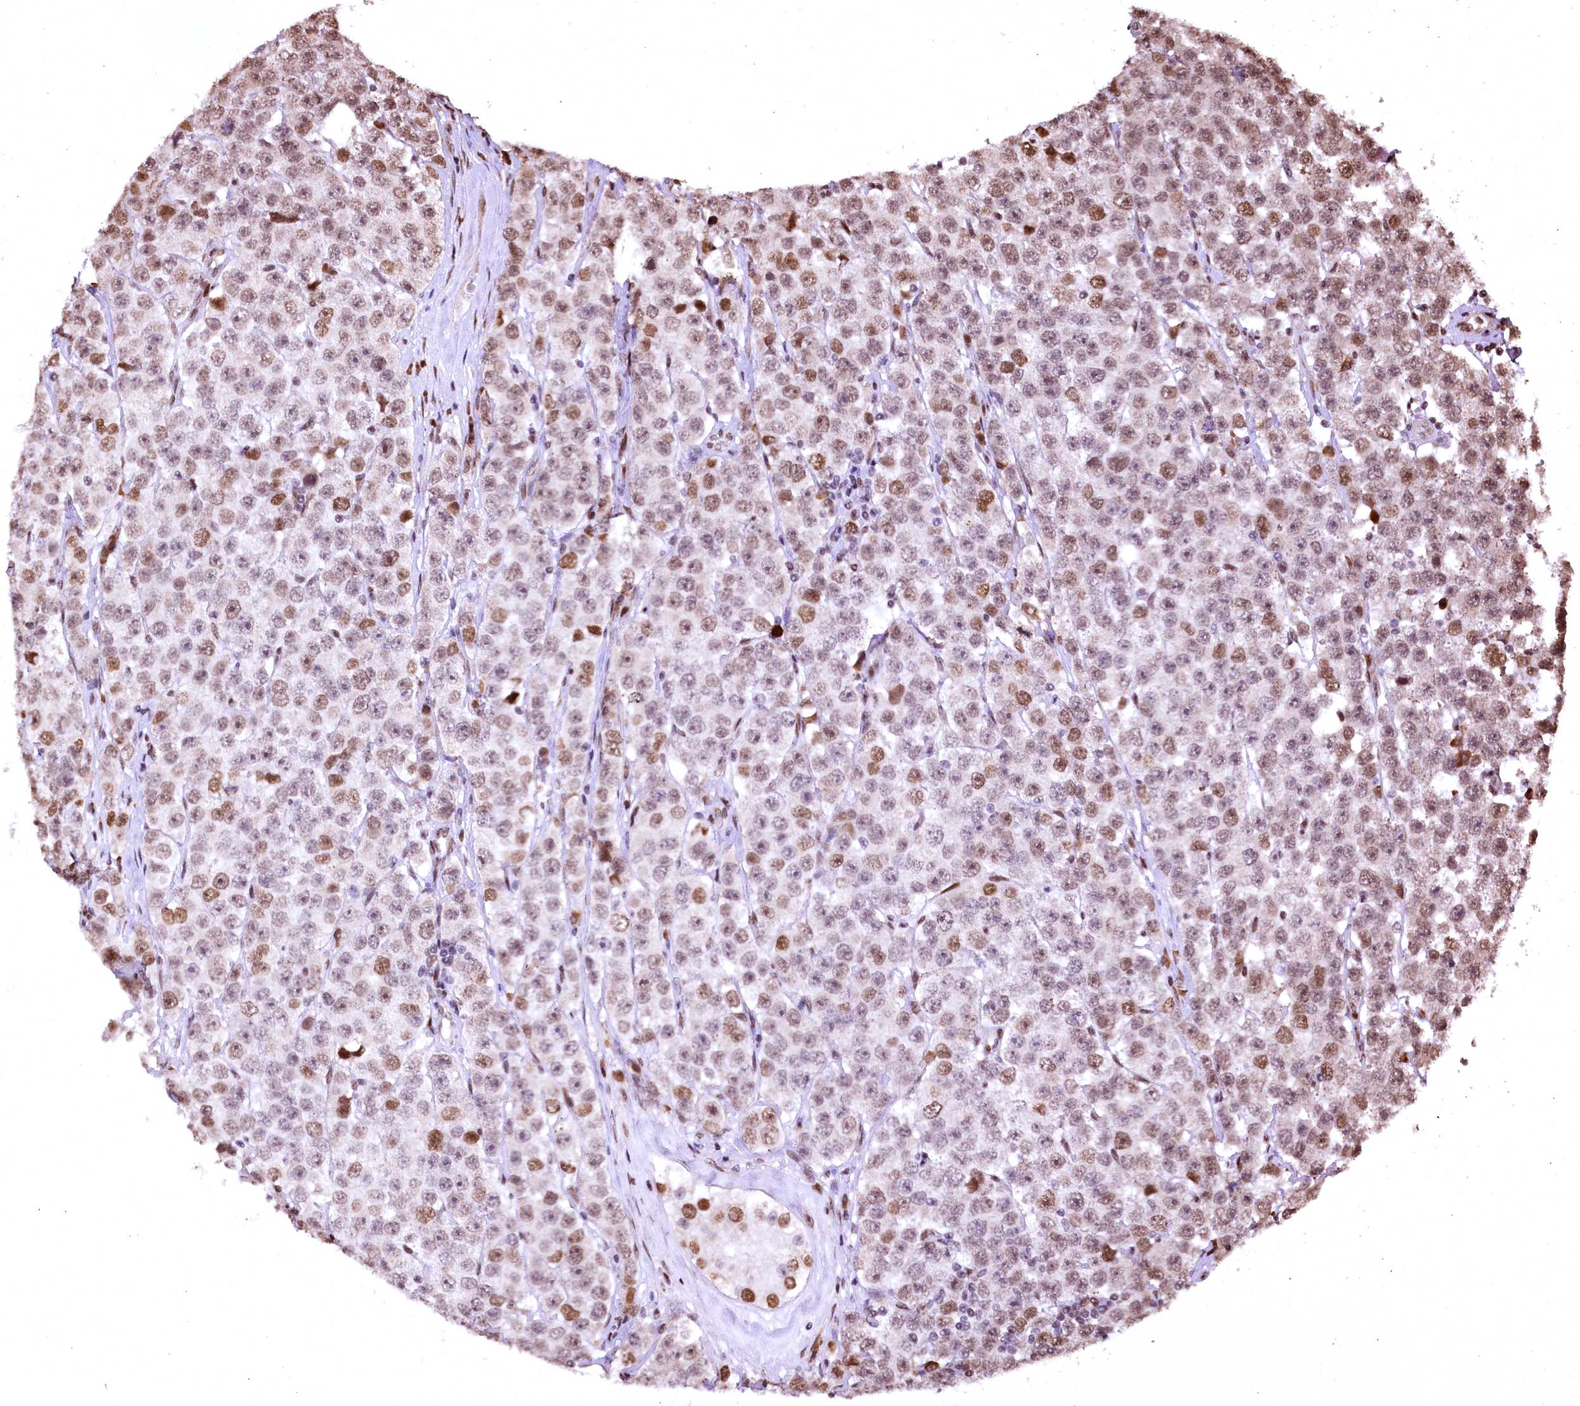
{"staining": {"intensity": "moderate", "quantity": "25%-75%", "location": "nuclear"}, "tissue": "testis cancer", "cell_type": "Tumor cells", "image_type": "cancer", "snomed": [{"axis": "morphology", "description": "Seminoma, NOS"}, {"axis": "topography", "description": "Testis"}], "caption": "This is an image of immunohistochemistry staining of testis cancer, which shows moderate positivity in the nuclear of tumor cells.", "gene": "PDS5B", "patient": {"sex": "male", "age": 28}}